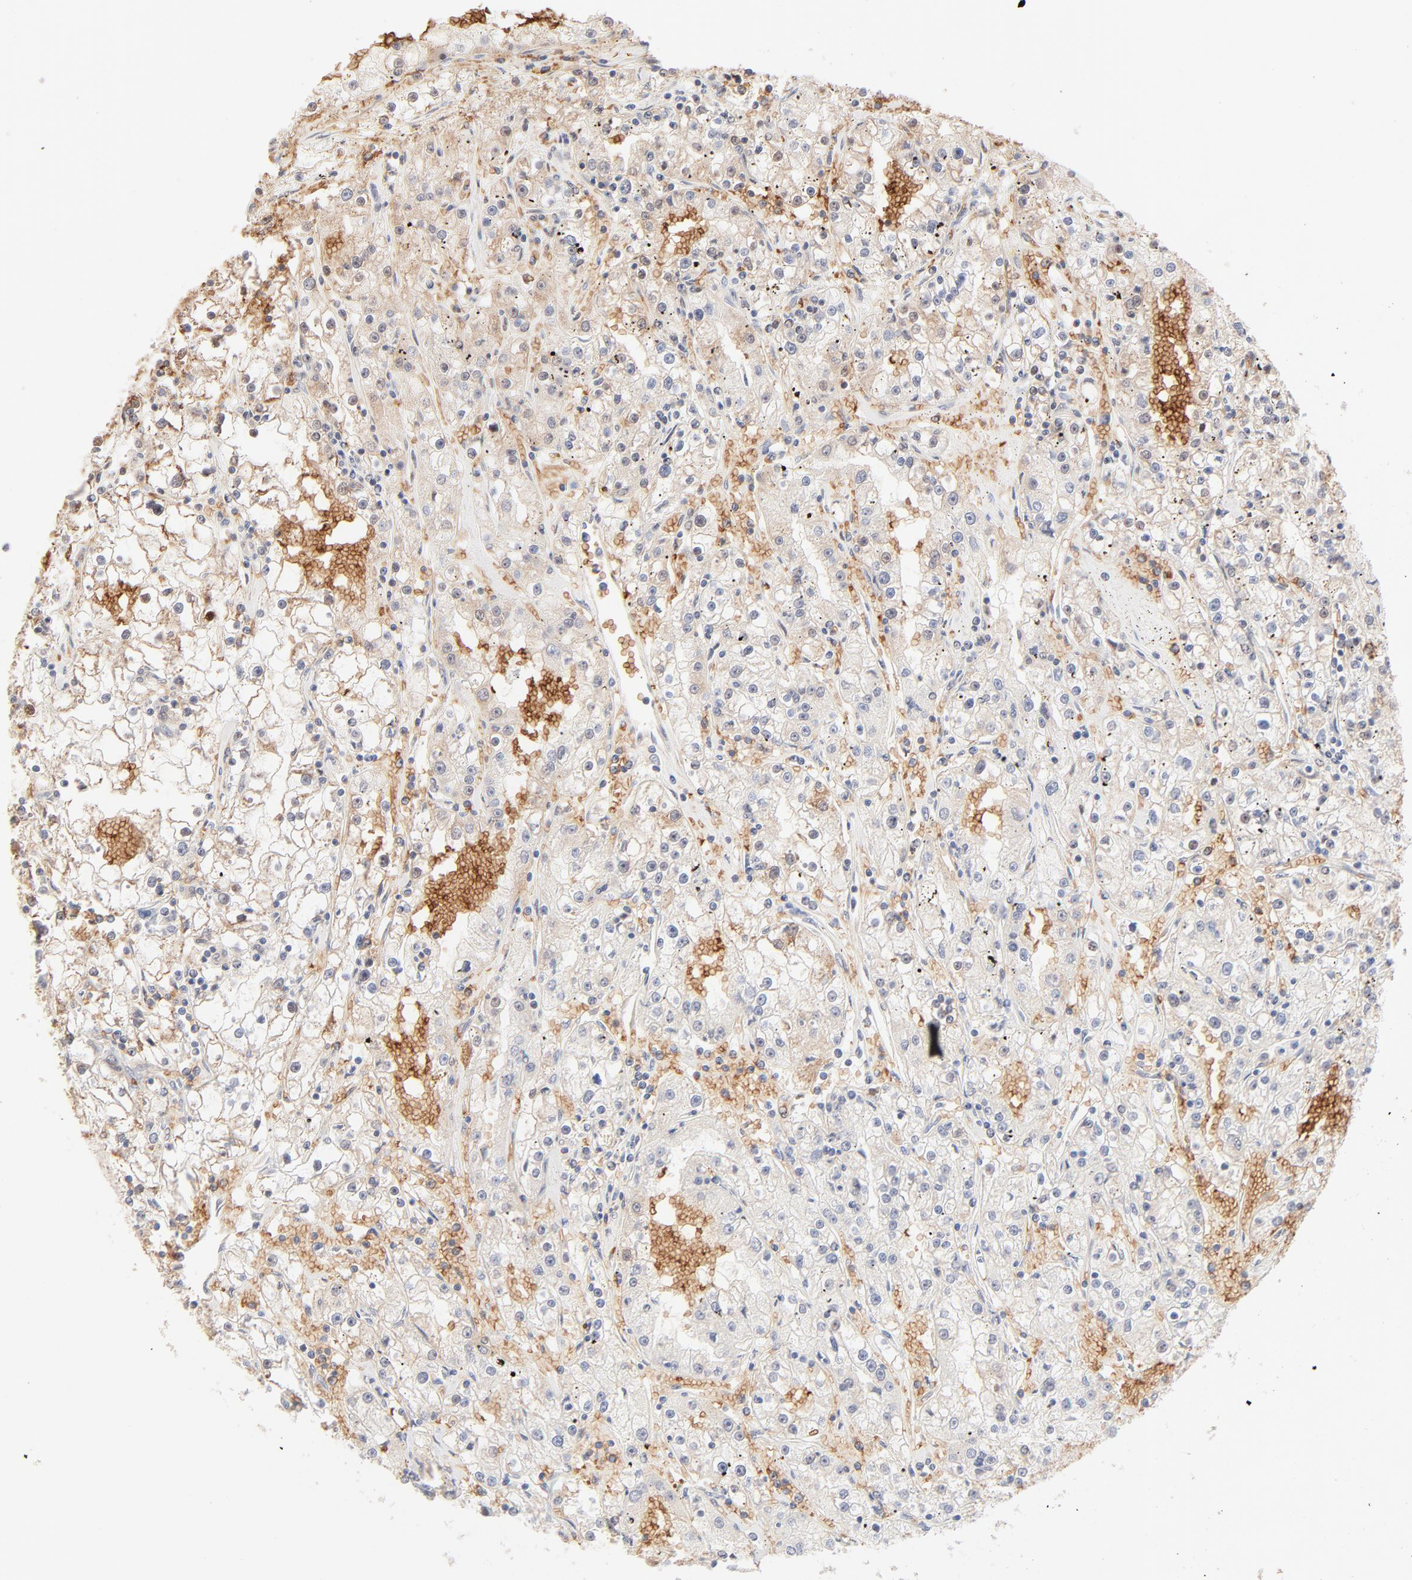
{"staining": {"intensity": "weak", "quantity": "25%-75%", "location": "cytoplasmic/membranous"}, "tissue": "renal cancer", "cell_type": "Tumor cells", "image_type": "cancer", "snomed": [{"axis": "morphology", "description": "Adenocarcinoma, NOS"}, {"axis": "topography", "description": "Kidney"}], "caption": "Renal cancer (adenocarcinoma) tissue shows weak cytoplasmic/membranous positivity in about 25%-75% of tumor cells, visualized by immunohistochemistry.", "gene": "SPTB", "patient": {"sex": "male", "age": 56}}